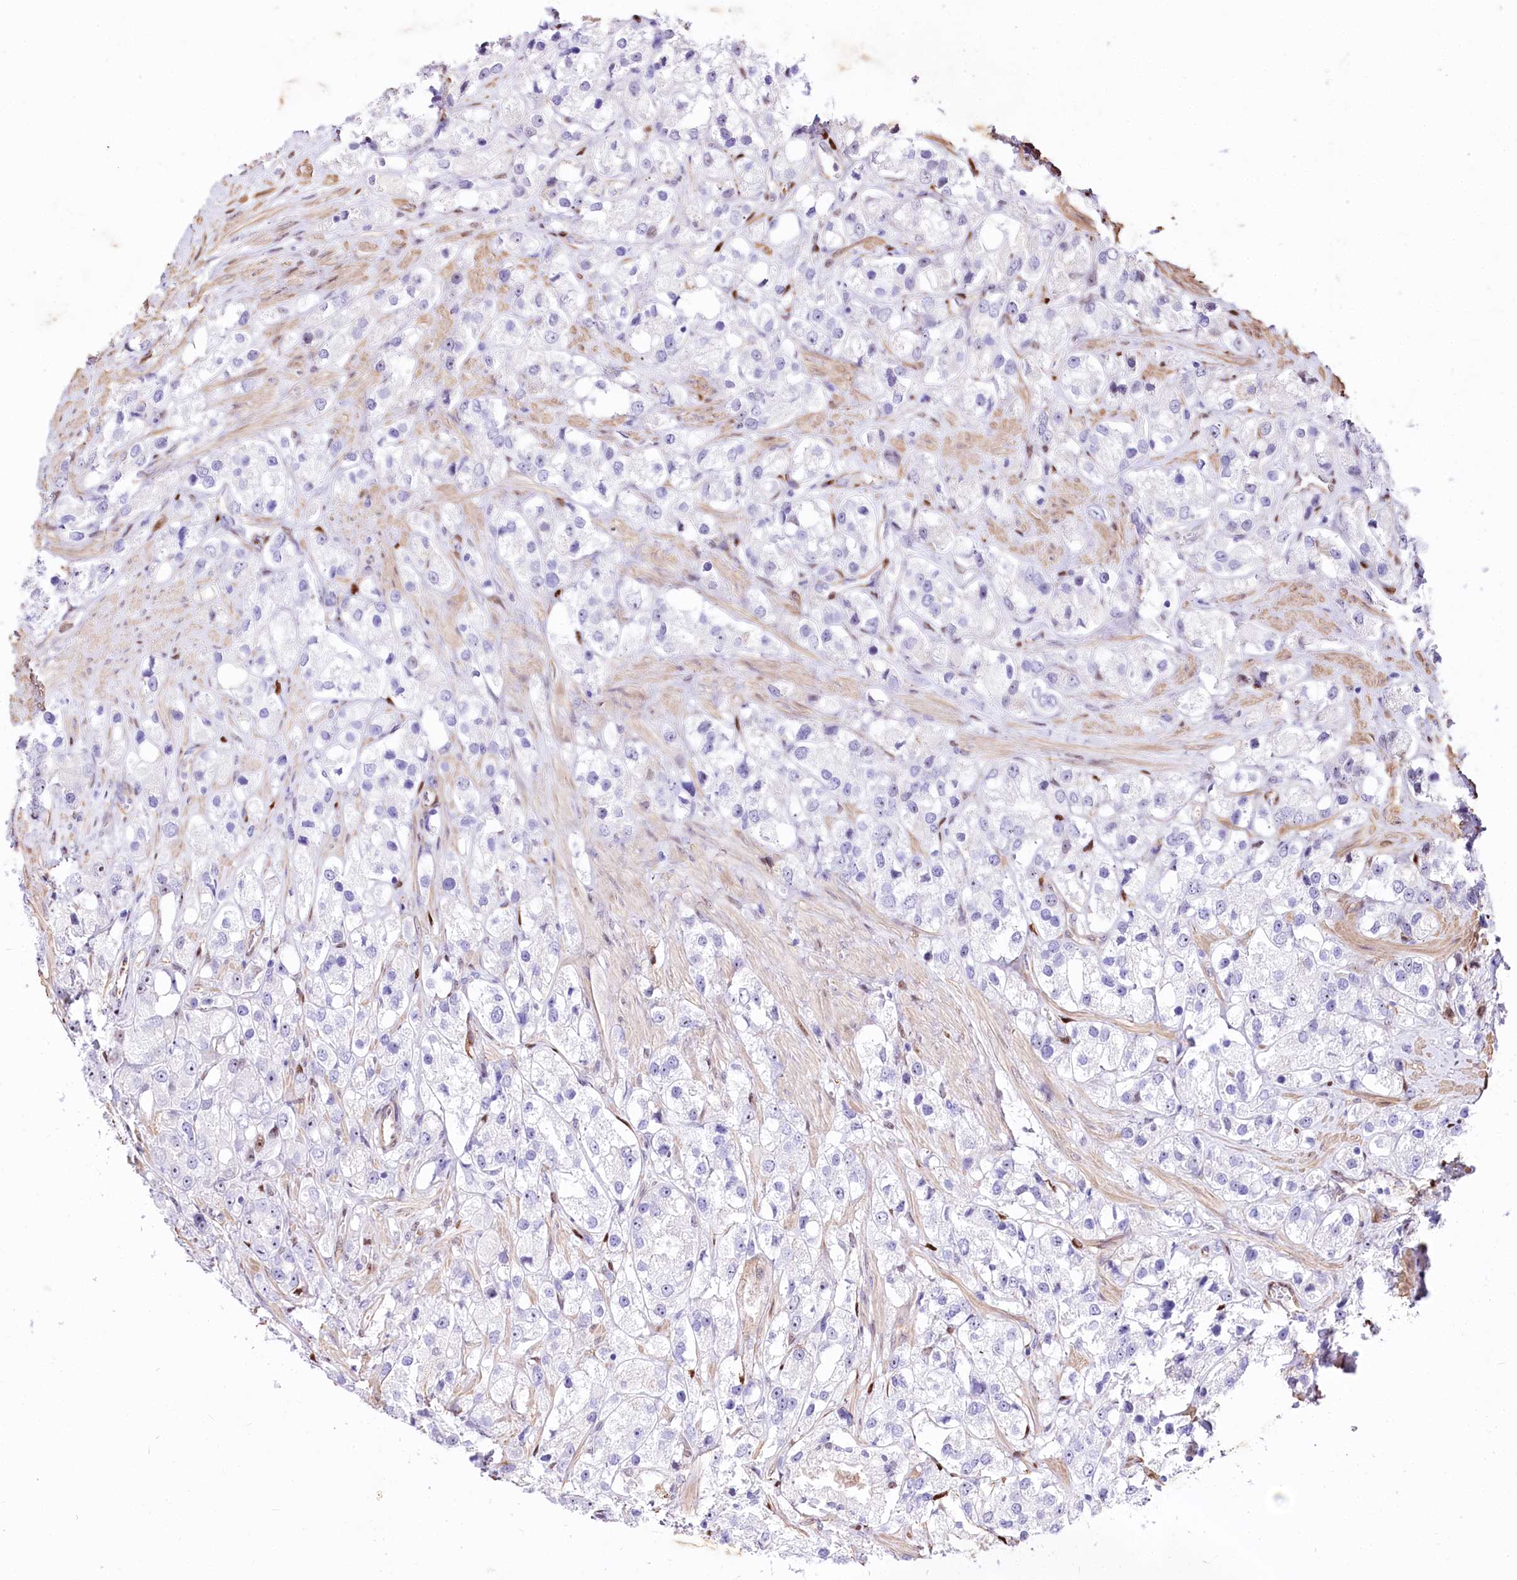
{"staining": {"intensity": "negative", "quantity": "none", "location": "none"}, "tissue": "prostate cancer", "cell_type": "Tumor cells", "image_type": "cancer", "snomed": [{"axis": "morphology", "description": "Adenocarcinoma, NOS"}, {"axis": "topography", "description": "Prostate"}], "caption": "Prostate adenocarcinoma was stained to show a protein in brown. There is no significant staining in tumor cells.", "gene": "PTMS", "patient": {"sex": "male", "age": 79}}